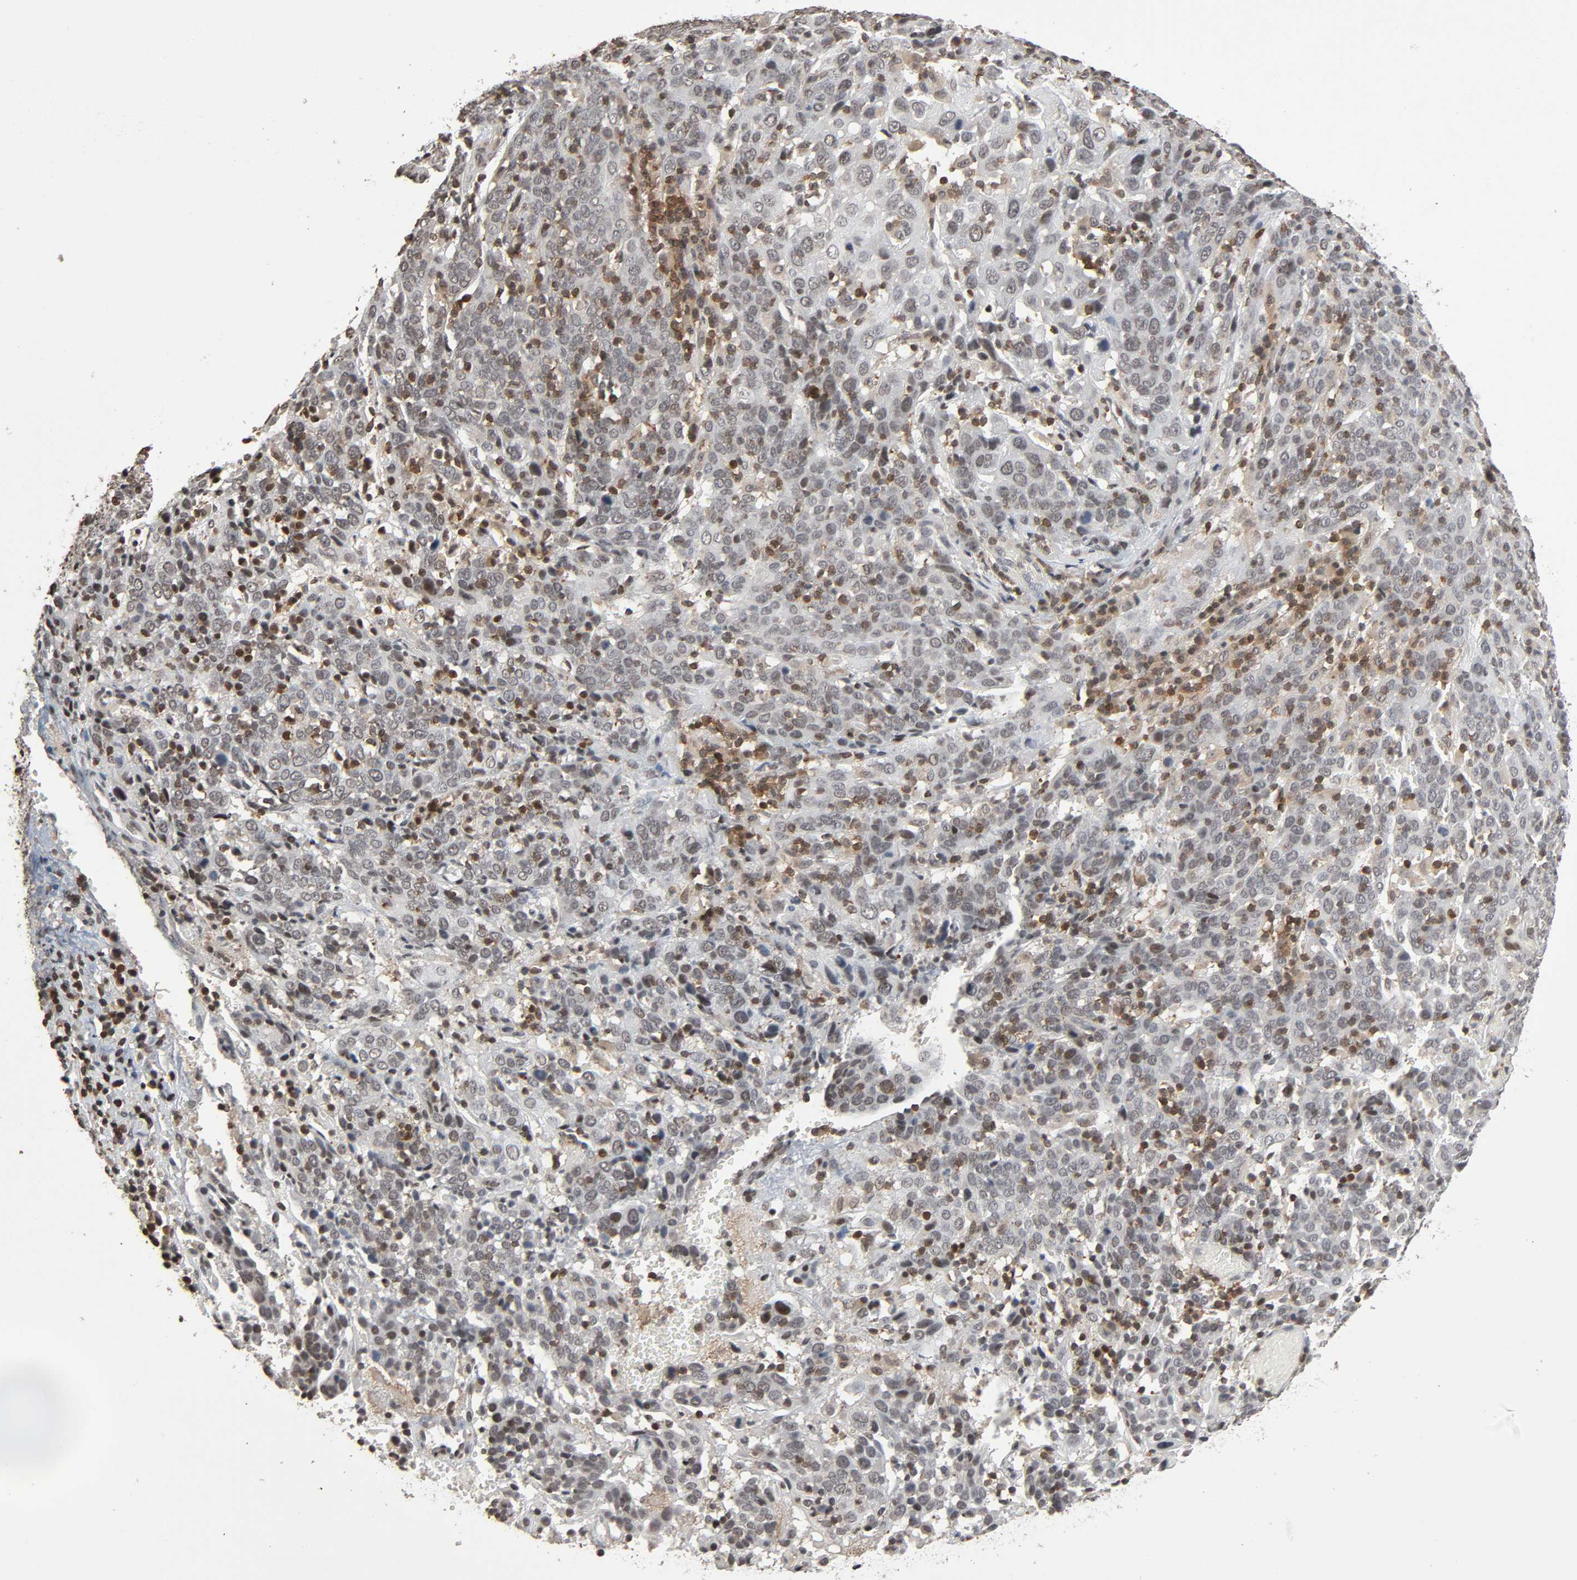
{"staining": {"intensity": "negative", "quantity": "none", "location": "none"}, "tissue": "cervical cancer", "cell_type": "Tumor cells", "image_type": "cancer", "snomed": [{"axis": "morphology", "description": "Normal tissue, NOS"}, {"axis": "morphology", "description": "Squamous cell carcinoma, NOS"}, {"axis": "topography", "description": "Cervix"}], "caption": "This is an IHC image of human squamous cell carcinoma (cervical). There is no staining in tumor cells.", "gene": "STK4", "patient": {"sex": "female", "age": 67}}